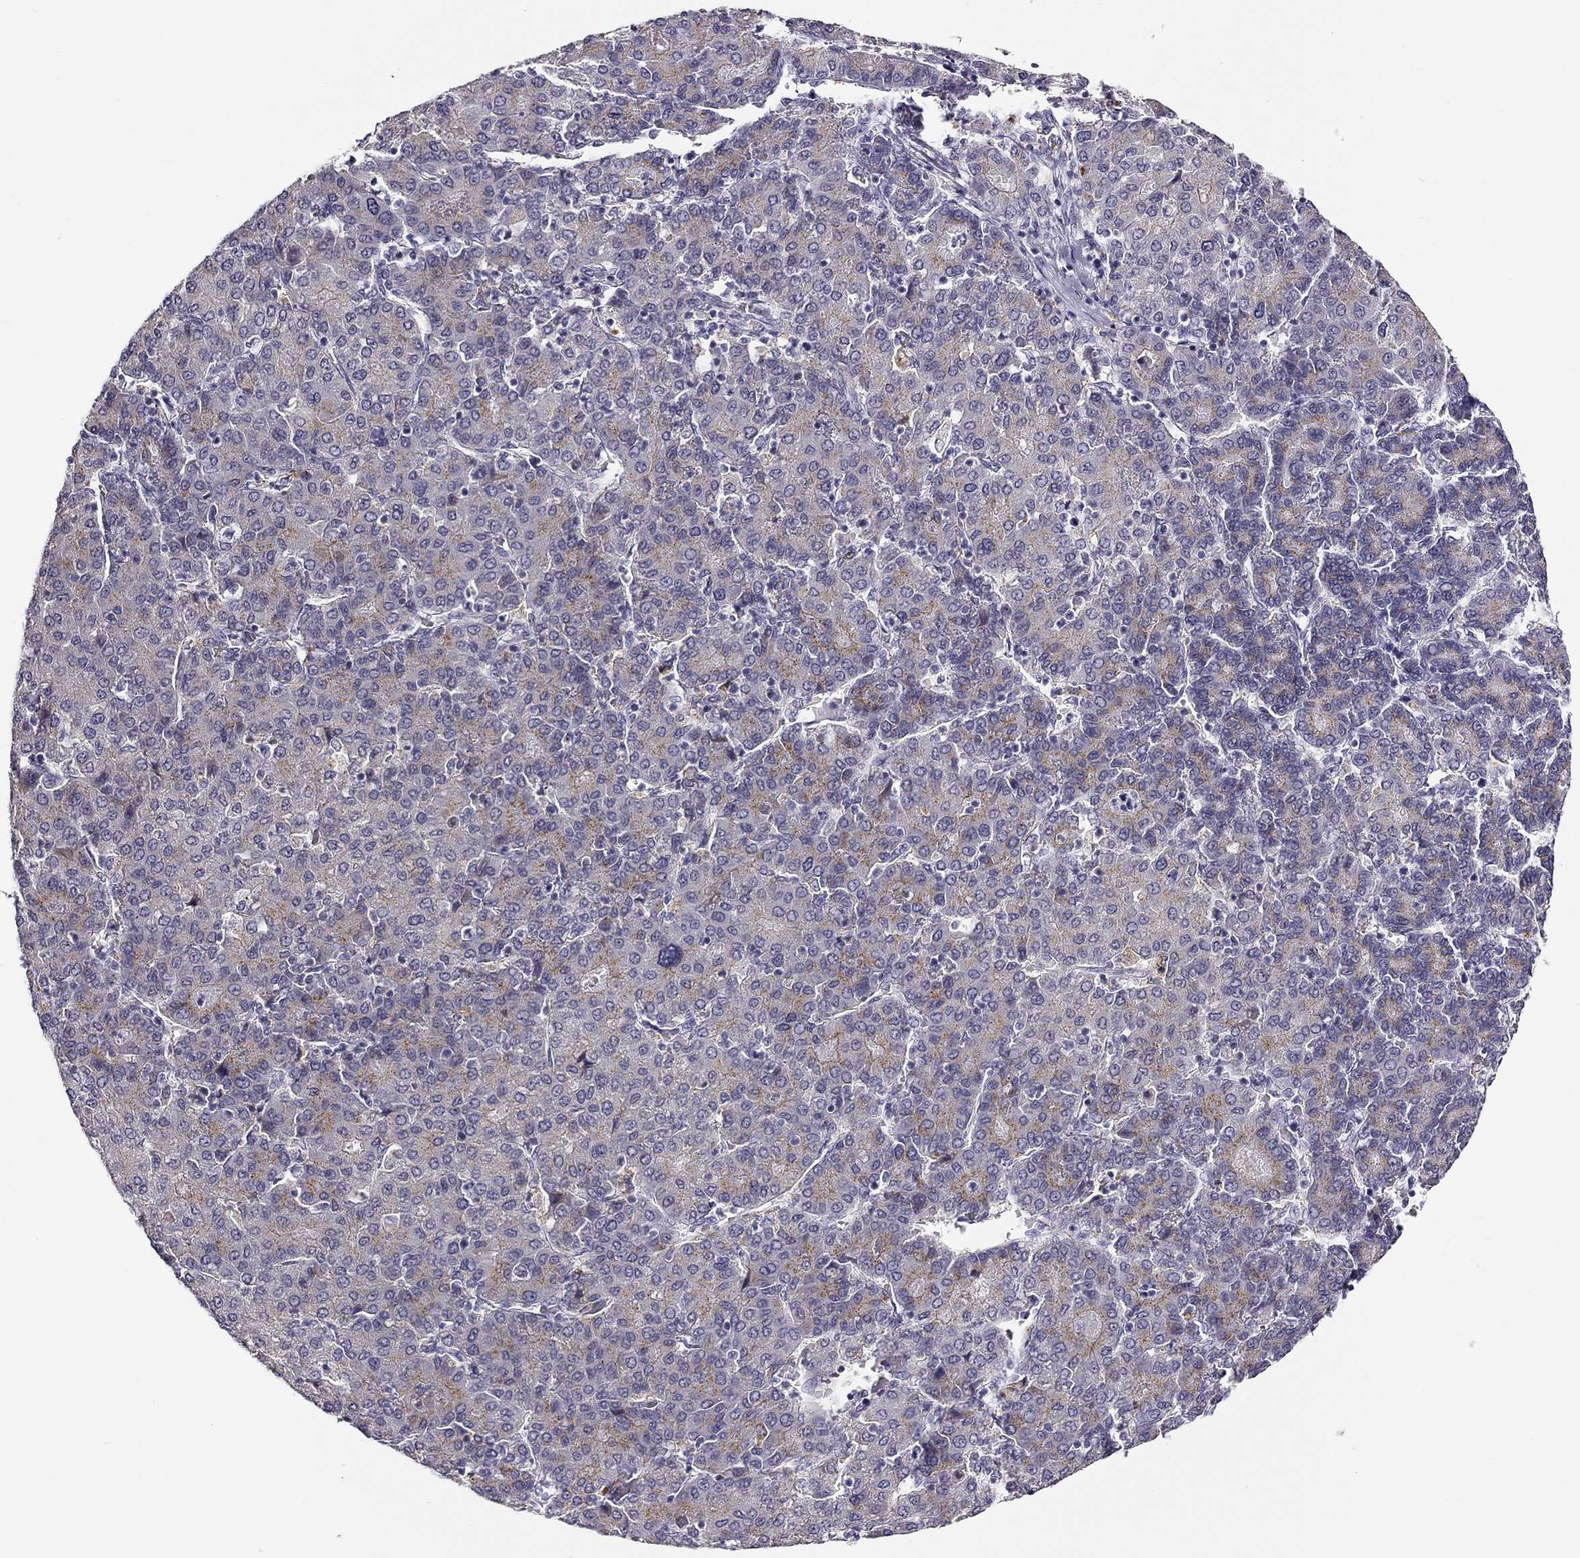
{"staining": {"intensity": "moderate", "quantity": "<25%", "location": "cytoplasmic/membranous"}, "tissue": "liver cancer", "cell_type": "Tumor cells", "image_type": "cancer", "snomed": [{"axis": "morphology", "description": "Carcinoma, Hepatocellular, NOS"}, {"axis": "topography", "description": "Liver"}], "caption": "Immunohistochemistry (IHC) histopathology image of neoplastic tissue: liver hepatocellular carcinoma stained using immunohistochemistry demonstrates low levels of moderate protein expression localized specifically in the cytoplasmic/membranous of tumor cells, appearing as a cytoplasmic/membranous brown color.", "gene": "CNR1", "patient": {"sex": "male", "age": 65}}